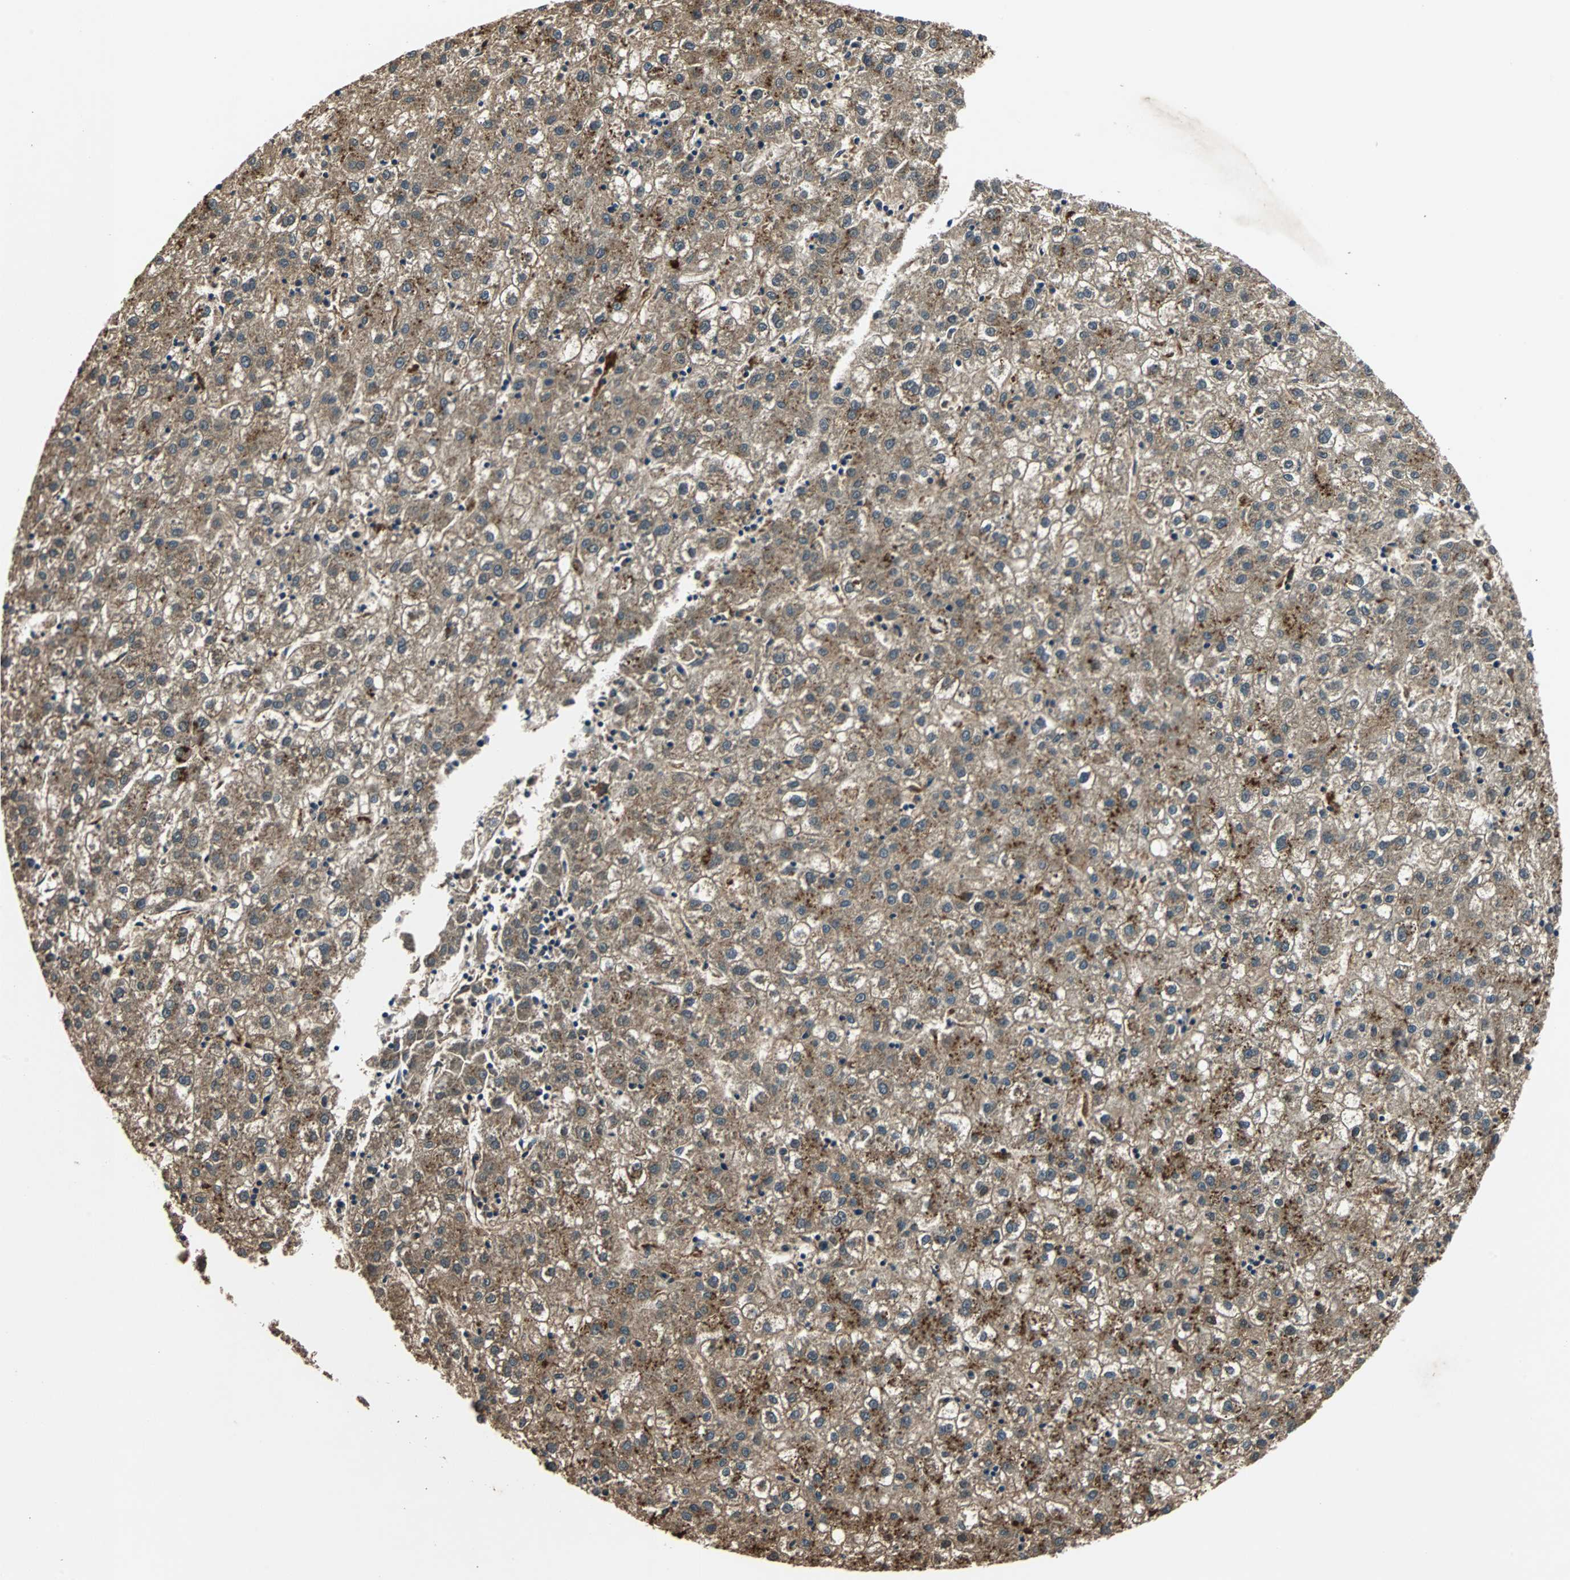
{"staining": {"intensity": "moderate", "quantity": ">75%", "location": "cytoplasmic/membranous"}, "tissue": "liver cancer", "cell_type": "Tumor cells", "image_type": "cancer", "snomed": [{"axis": "morphology", "description": "Carcinoma, Hepatocellular, NOS"}, {"axis": "topography", "description": "Liver"}], "caption": "Liver hepatocellular carcinoma stained with a protein marker displays moderate staining in tumor cells.", "gene": "HLX", "patient": {"sex": "male", "age": 72}}